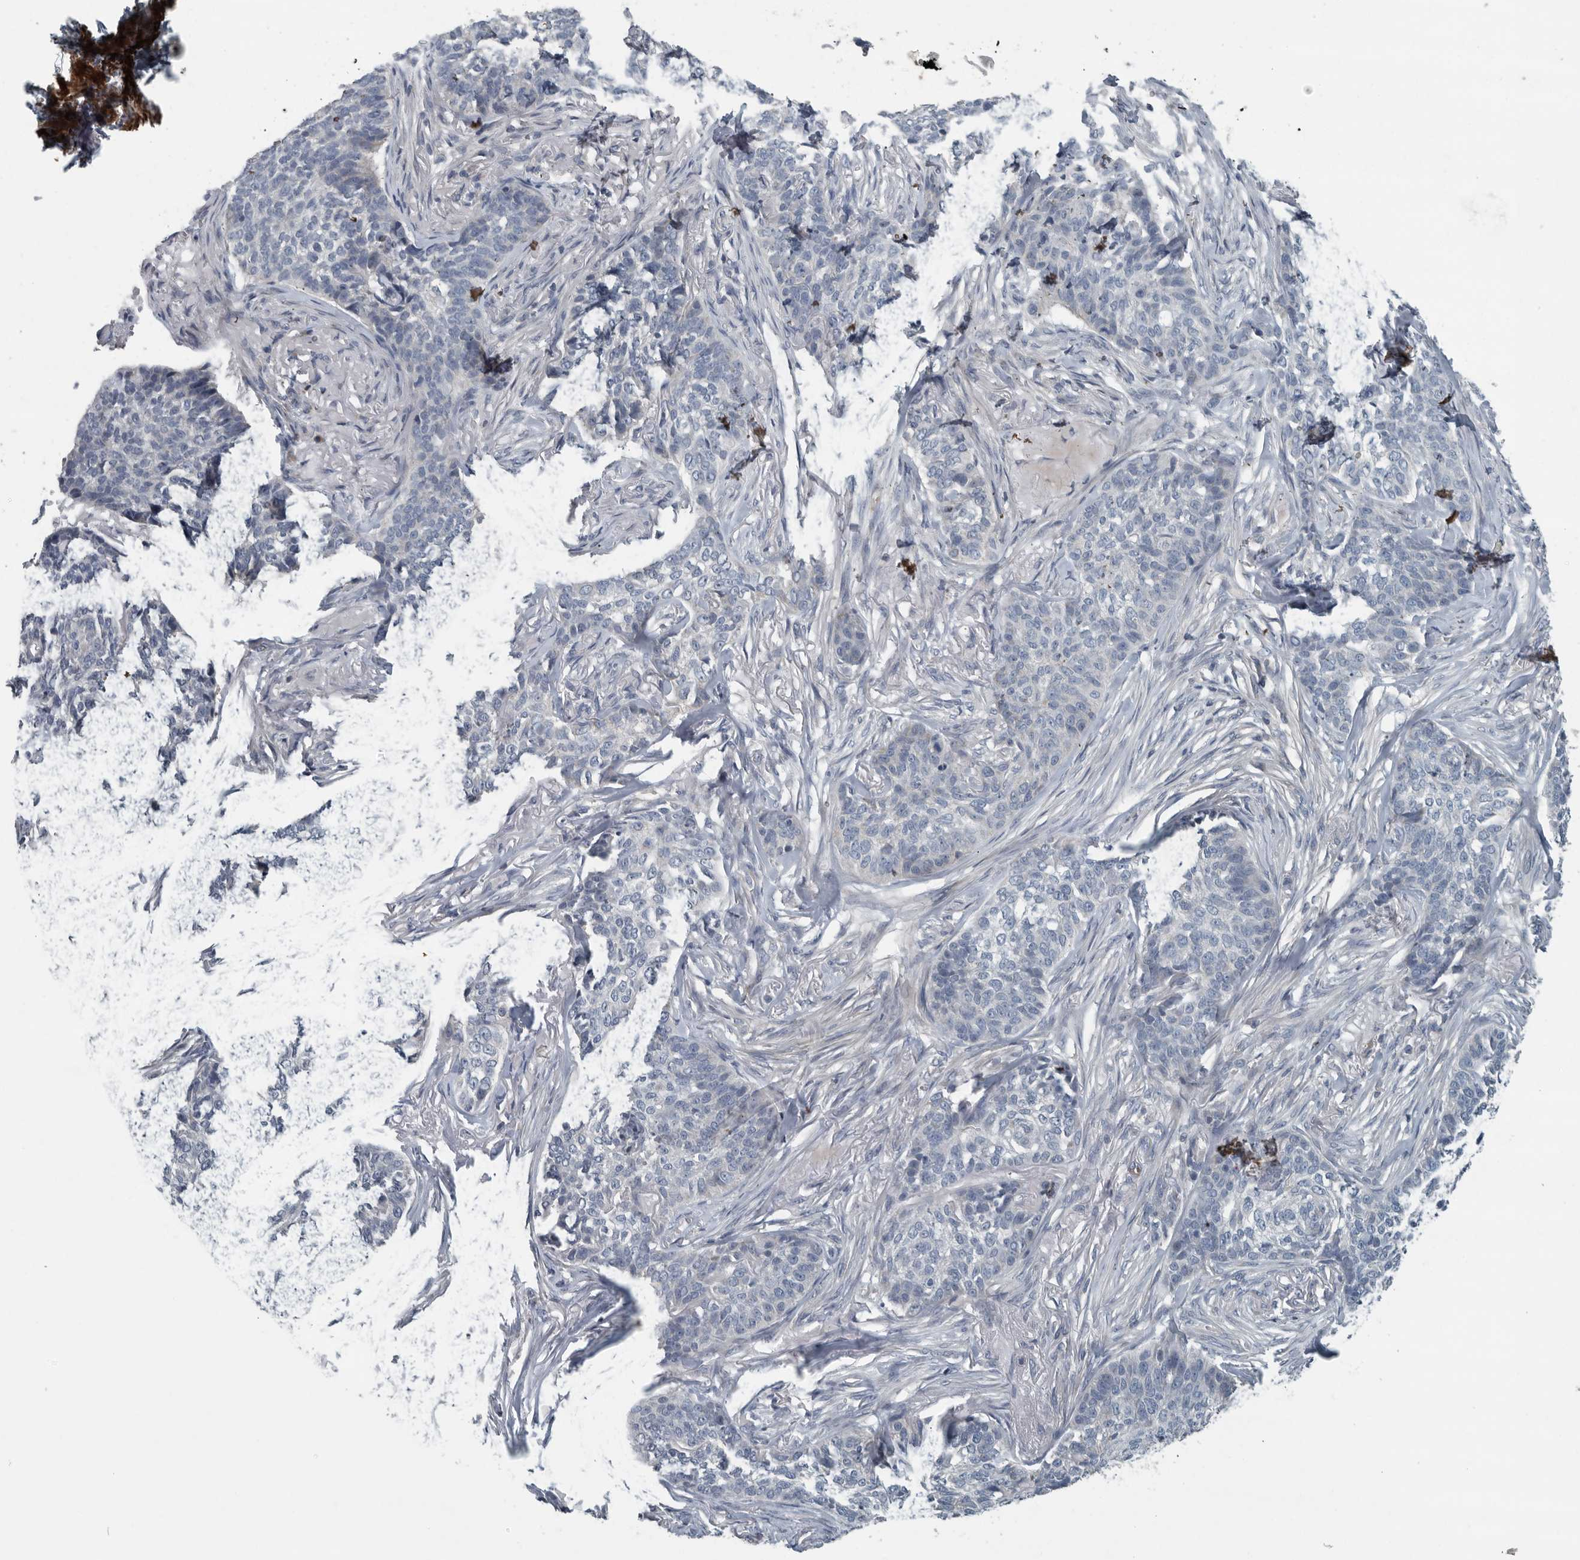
{"staining": {"intensity": "negative", "quantity": "none", "location": "none"}, "tissue": "skin cancer", "cell_type": "Tumor cells", "image_type": "cancer", "snomed": [{"axis": "morphology", "description": "Basal cell carcinoma"}, {"axis": "topography", "description": "Skin"}], "caption": "Tumor cells are negative for protein expression in human basal cell carcinoma (skin). (Stains: DAB IHC with hematoxylin counter stain, Microscopy: brightfield microscopy at high magnification).", "gene": "MPP3", "patient": {"sex": "male", "age": 85}}